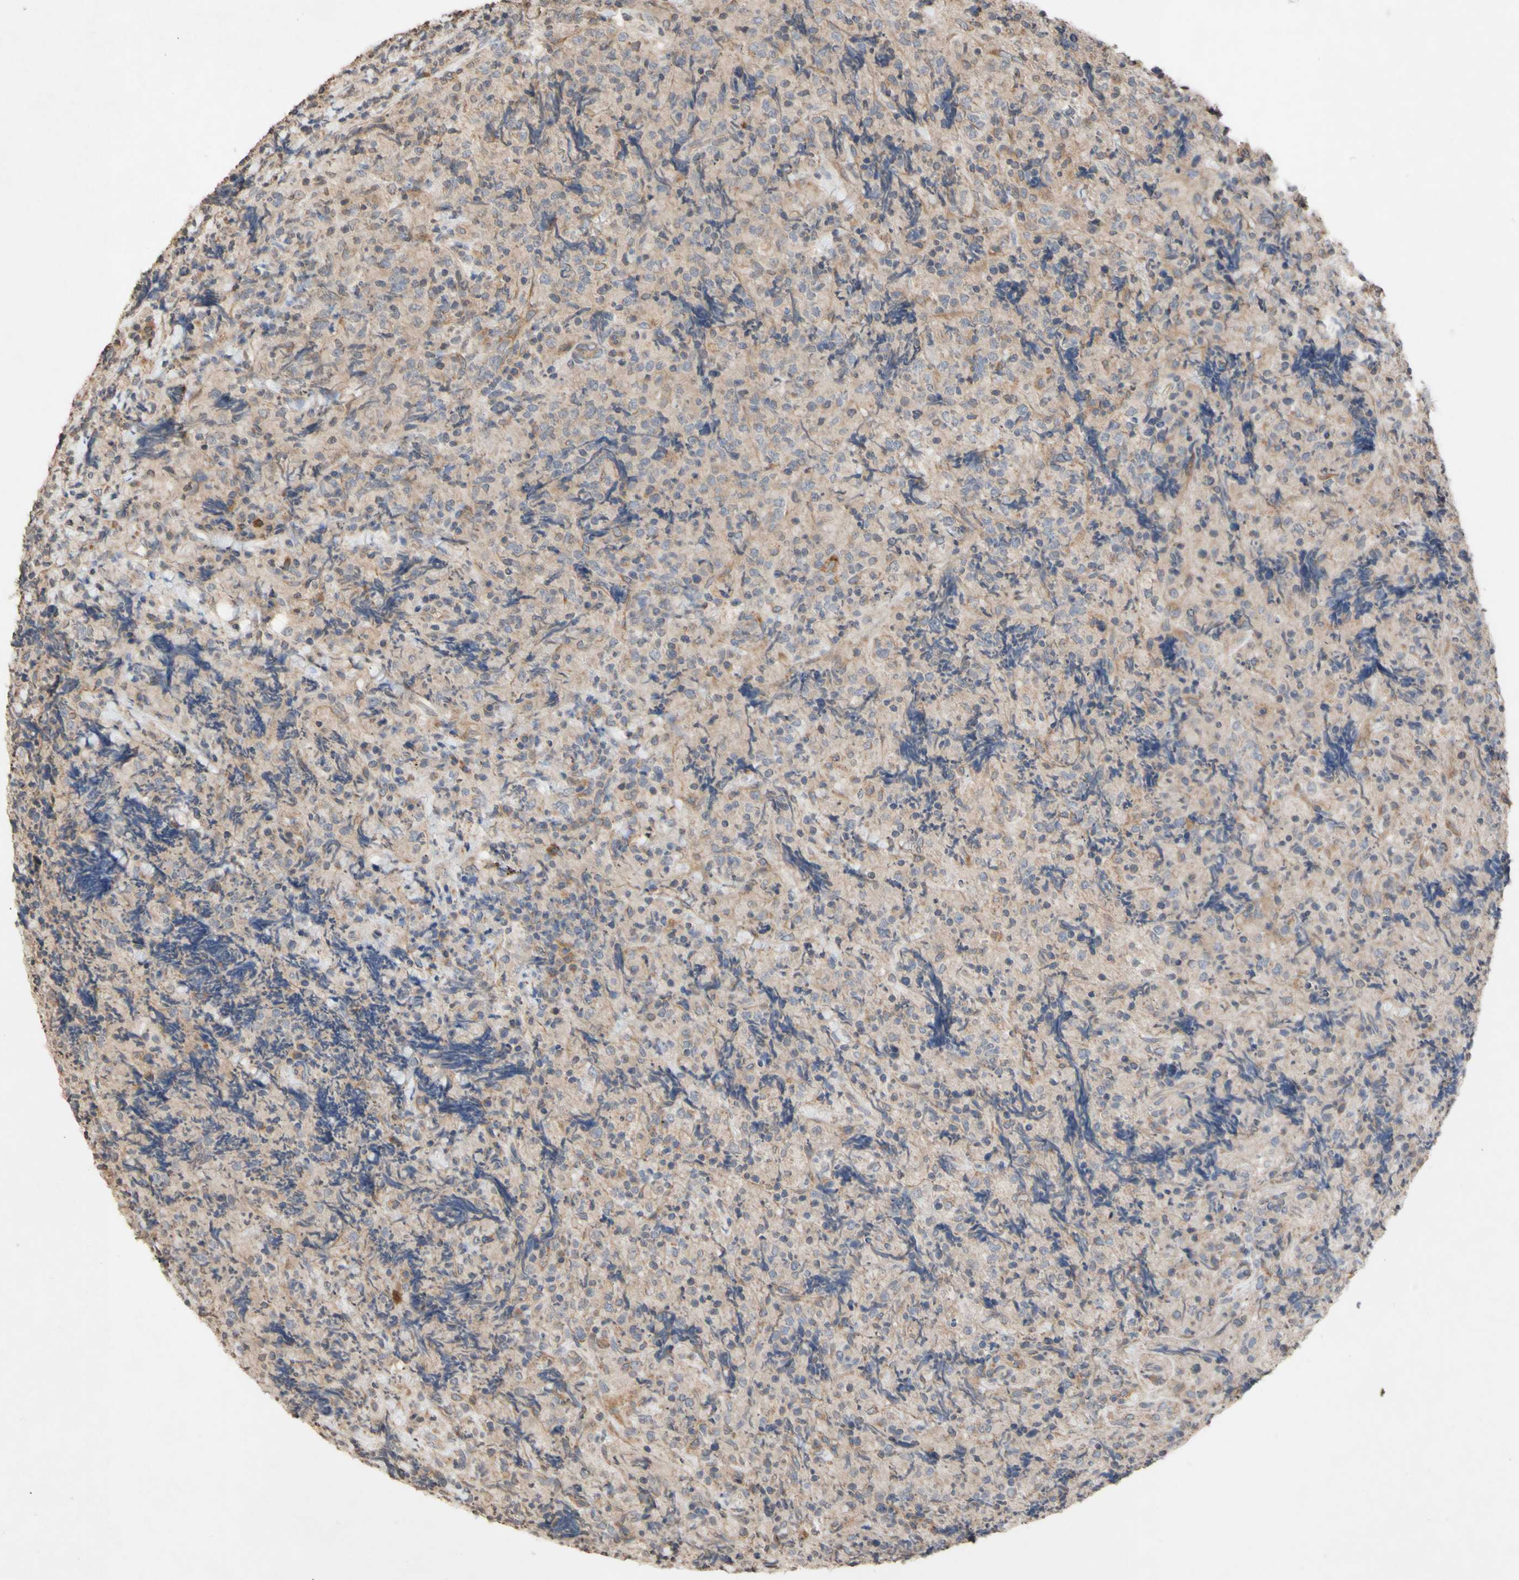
{"staining": {"intensity": "weak", "quantity": "<25%", "location": "cytoplasmic/membranous"}, "tissue": "lymphoma", "cell_type": "Tumor cells", "image_type": "cancer", "snomed": [{"axis": "morphology", "description": "Malignant lymphoma, non-Hodgkin's type, High grade"}, {"axis": "topography", "description": "Tonsil"}], "caption": "A photomicrograph of lymphoma stained for a protein demonstrates no brown staining in tumor cells.", "gene": "NECTIN3", "patient": {"sex": "female", "age": 36}}